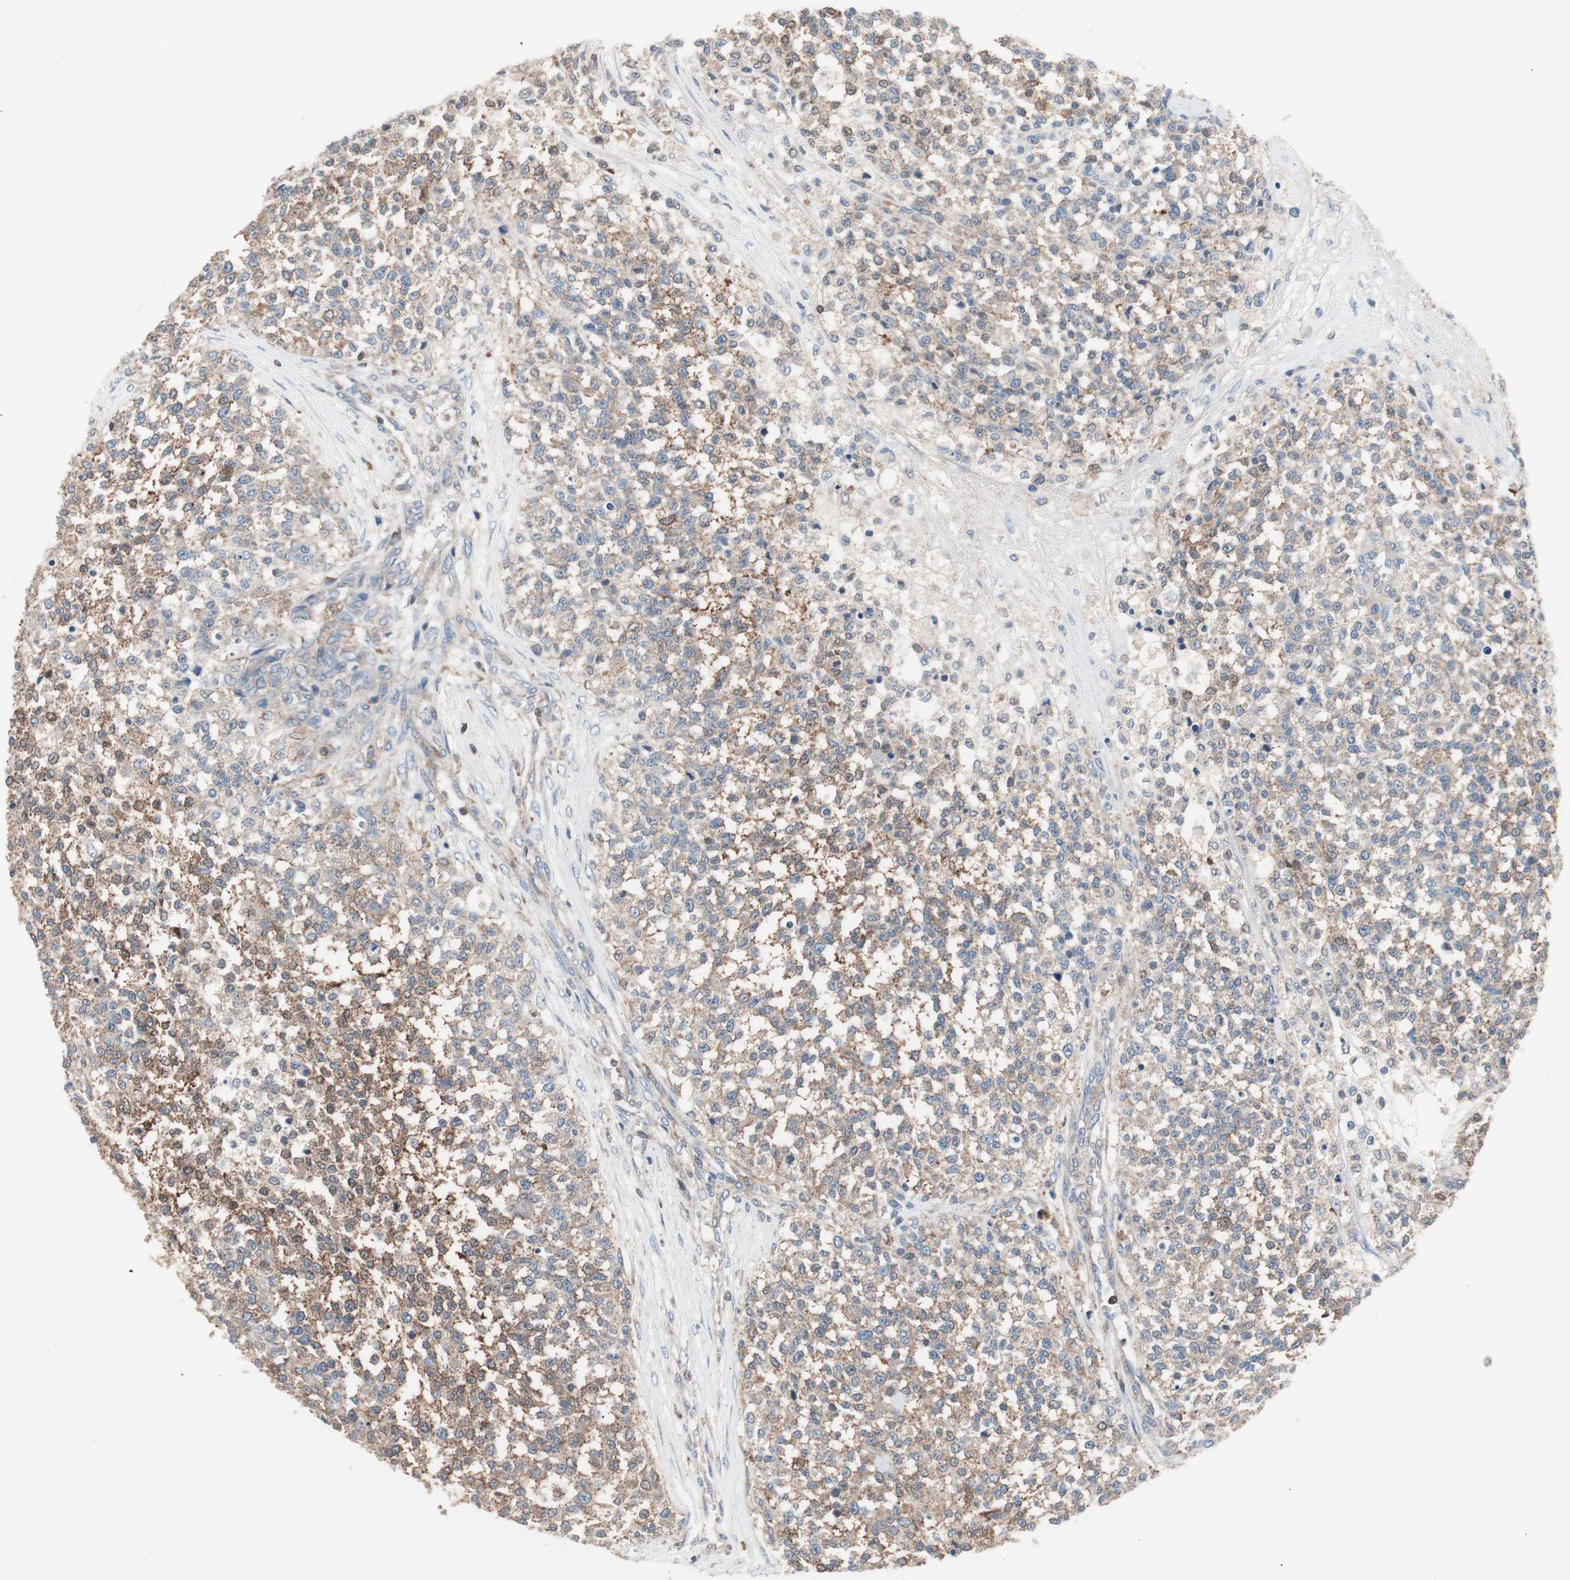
{"staining": {"intensity": "weak", "quantity": ">75%", "location": "cytoplasmic/membranous"}, "tissue": "testis cancer", "cell_type": "Tumor cells", "image_type": "cancer", "snomed": [{"axis": "morphology", "description": "Seminoma, NOS"}, {"axis": "topography", "description": "Testis"}], "caption": "Tumor cells display low levels of weak cytoplasmic/membranous staining in about >75% of cells in human testis cancer.", "gene": "PIK3R1", "patient": {"sex": "male", "age": 59}}